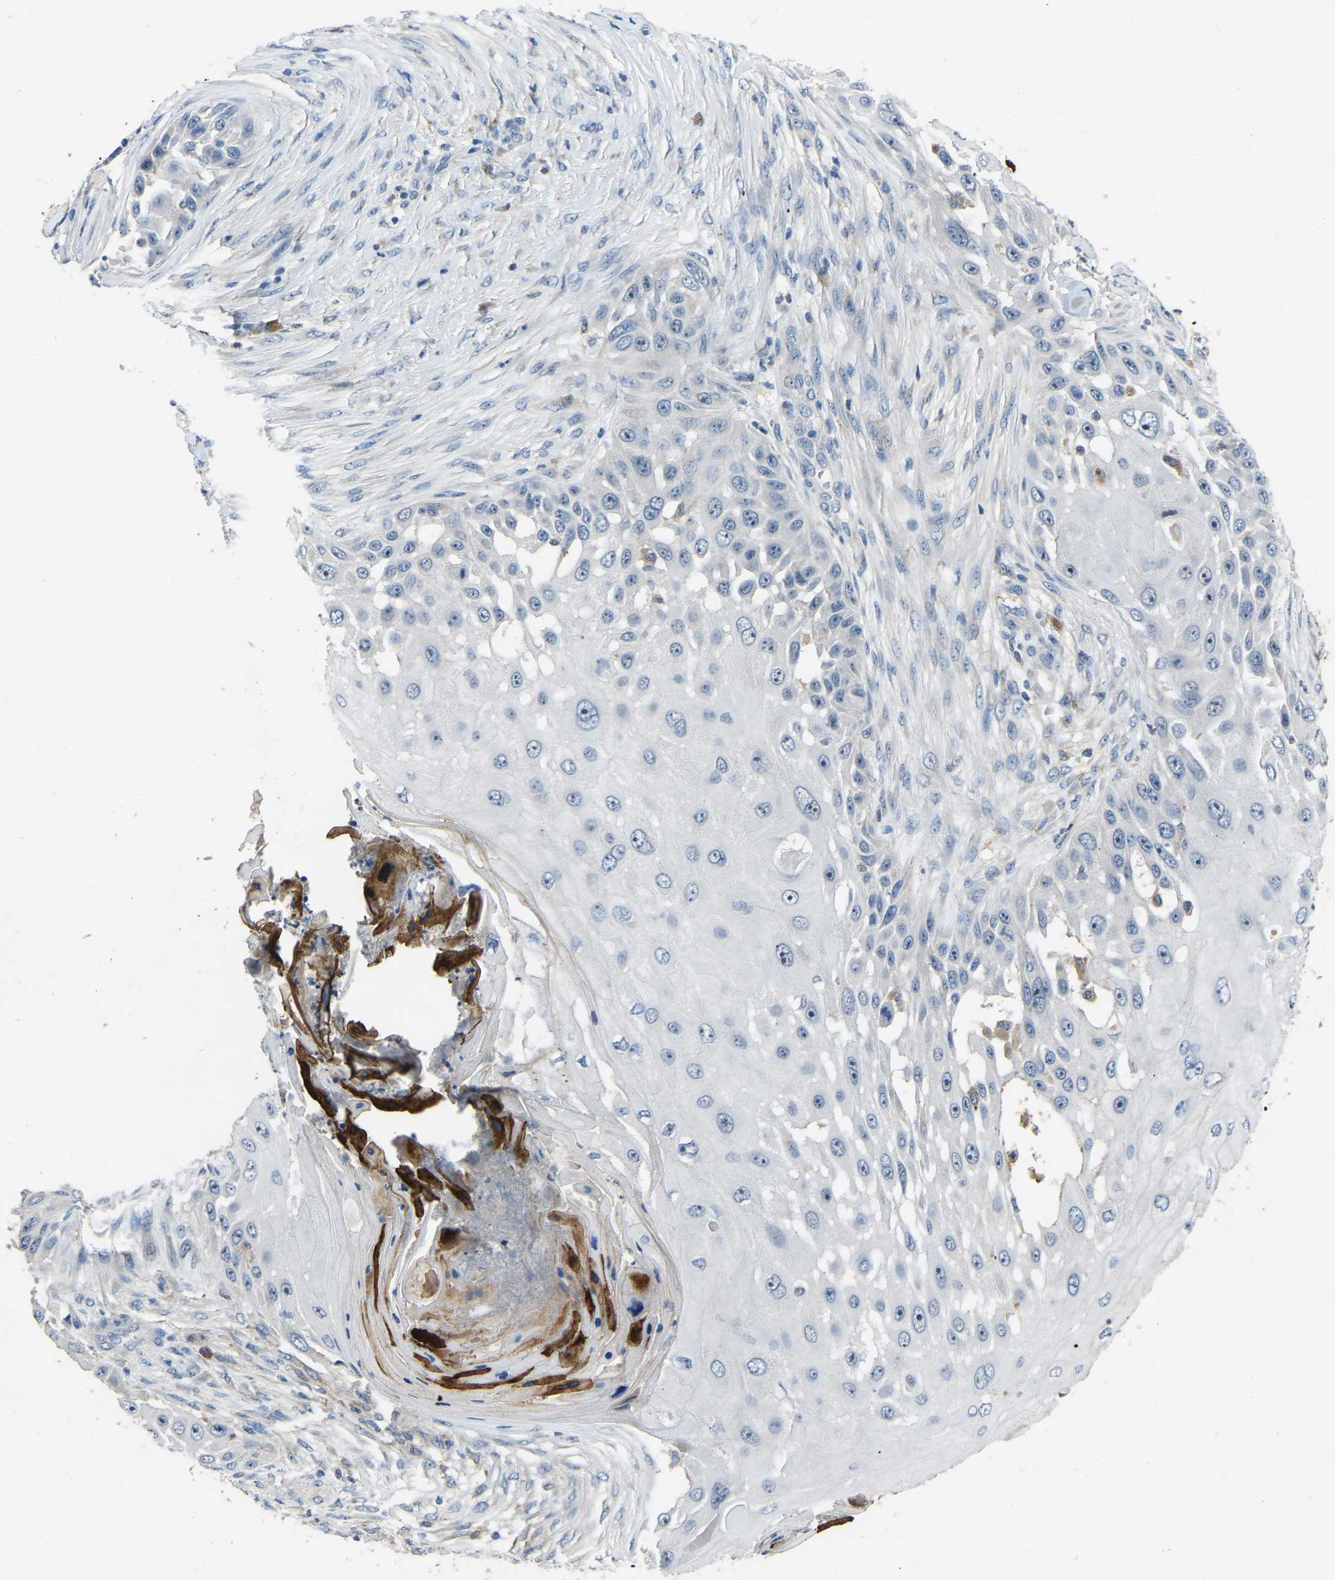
{"staining": {"intensity": "strong", "quantity": "<25%", "location": "cytoplasmic/membranous"}, "tissue": "skin cancer", "cell_type": "Tumor cells", "image_type": "cancer", "snomed": [{"axis": "morphology", "description": "Squamous cell carcinoma, NOS"}, {"axis": "topography", "description": "Skin"}], "caption": "Human skin cancer stained with a protein marker shows strong staining in tumor cells.", "gene": "FHIT", "patient": {"sex": "female", "age": 44}}